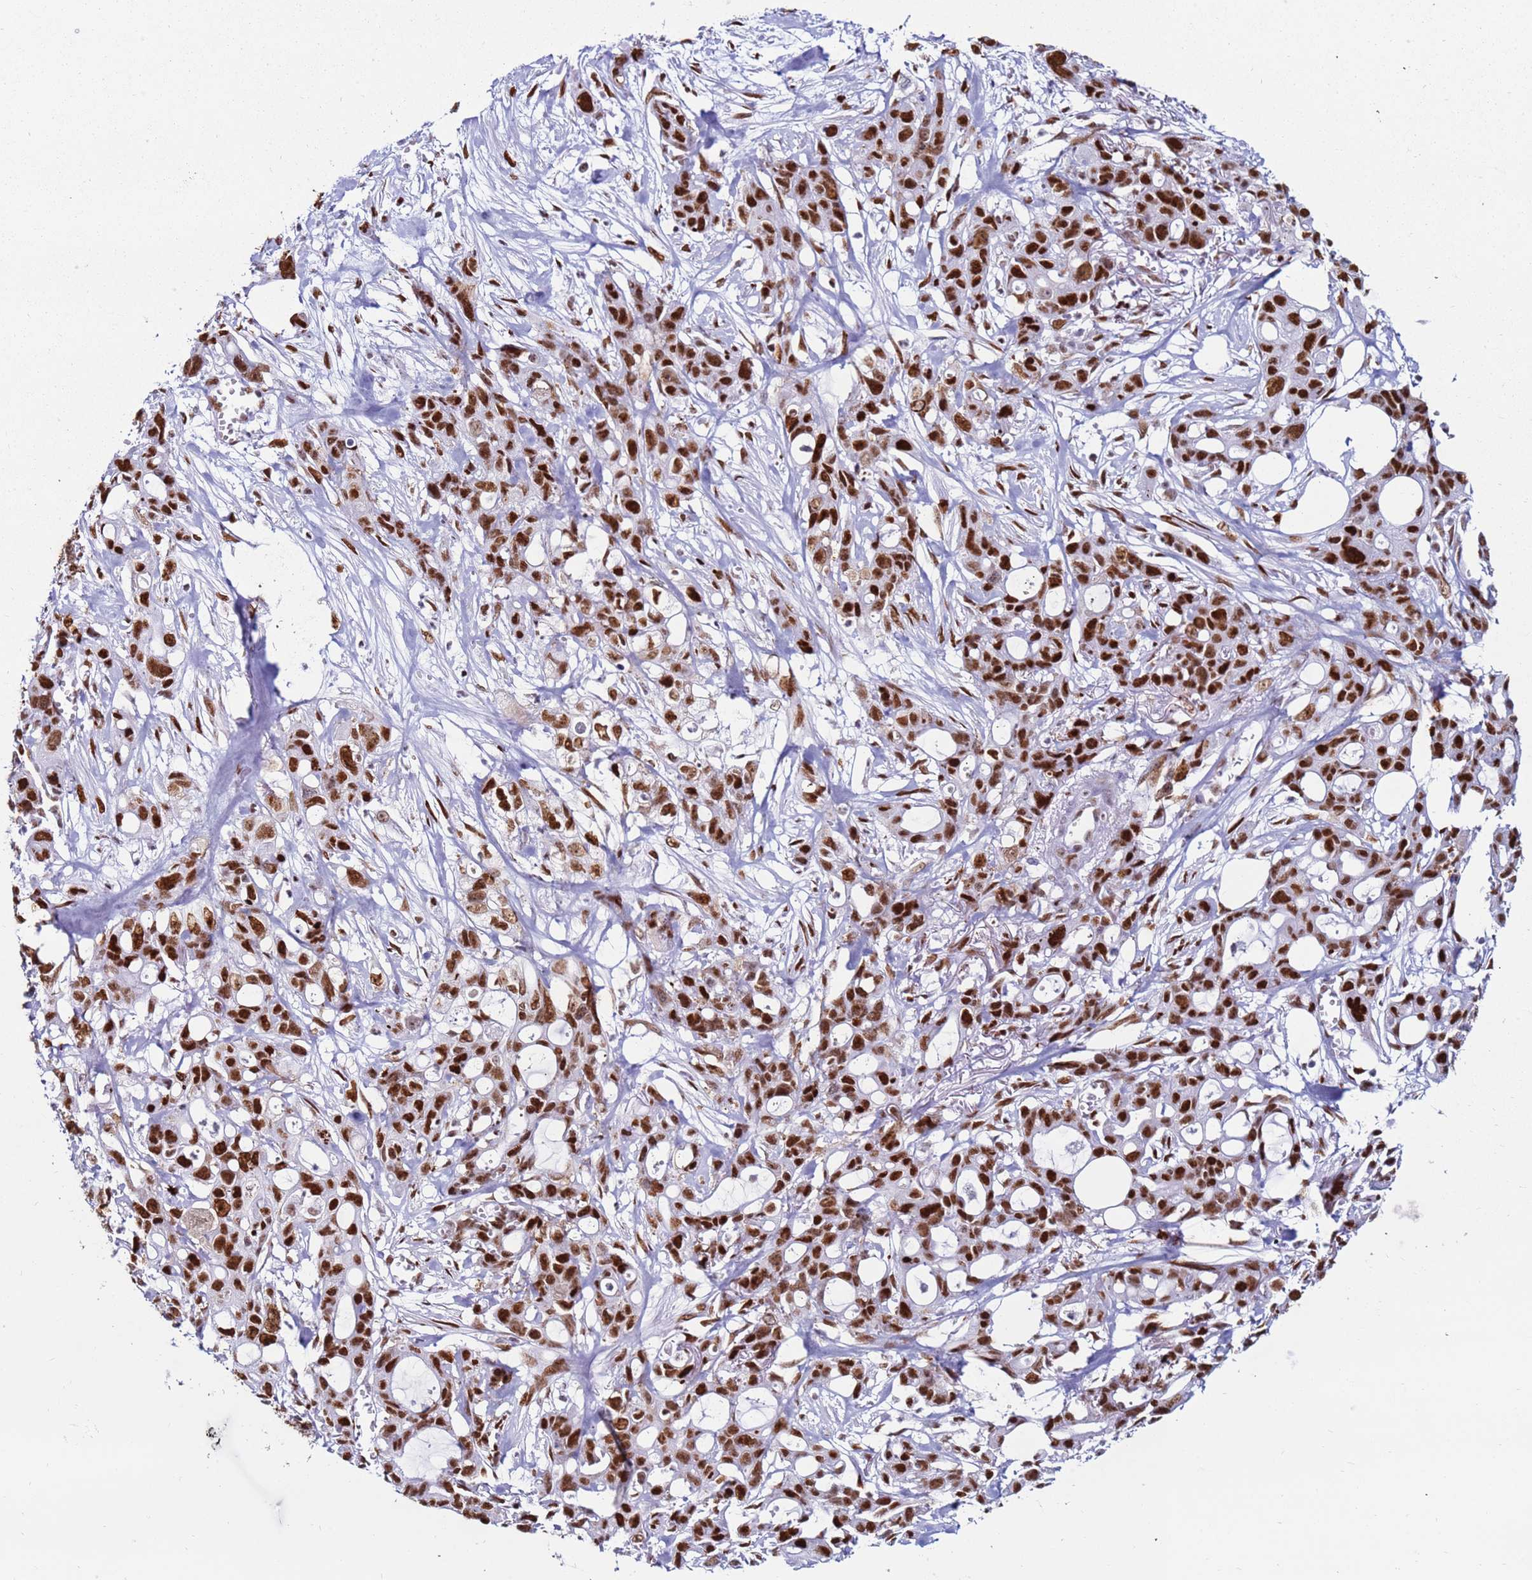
{"staining": {"intensity": "strong", "quantity": ">75%", "location": "nuclear"}, "tissue": "ovarian cancer", "cell_type": "Tumor cells", "image_type": "cancer", "snomed": [{"axis": "morphology", "description": "Cystadenocarcinoma, mucinous, NOS"}, {"axis": "topography", "description": "Ovary"}], "caption": "The micrograph shows a brown stain indicating the presence of a protein in the nuclear of tumor cells in ovarian cancer.", "gene": "KPNA4", "patient": {"sex": "female", "age": 70}}